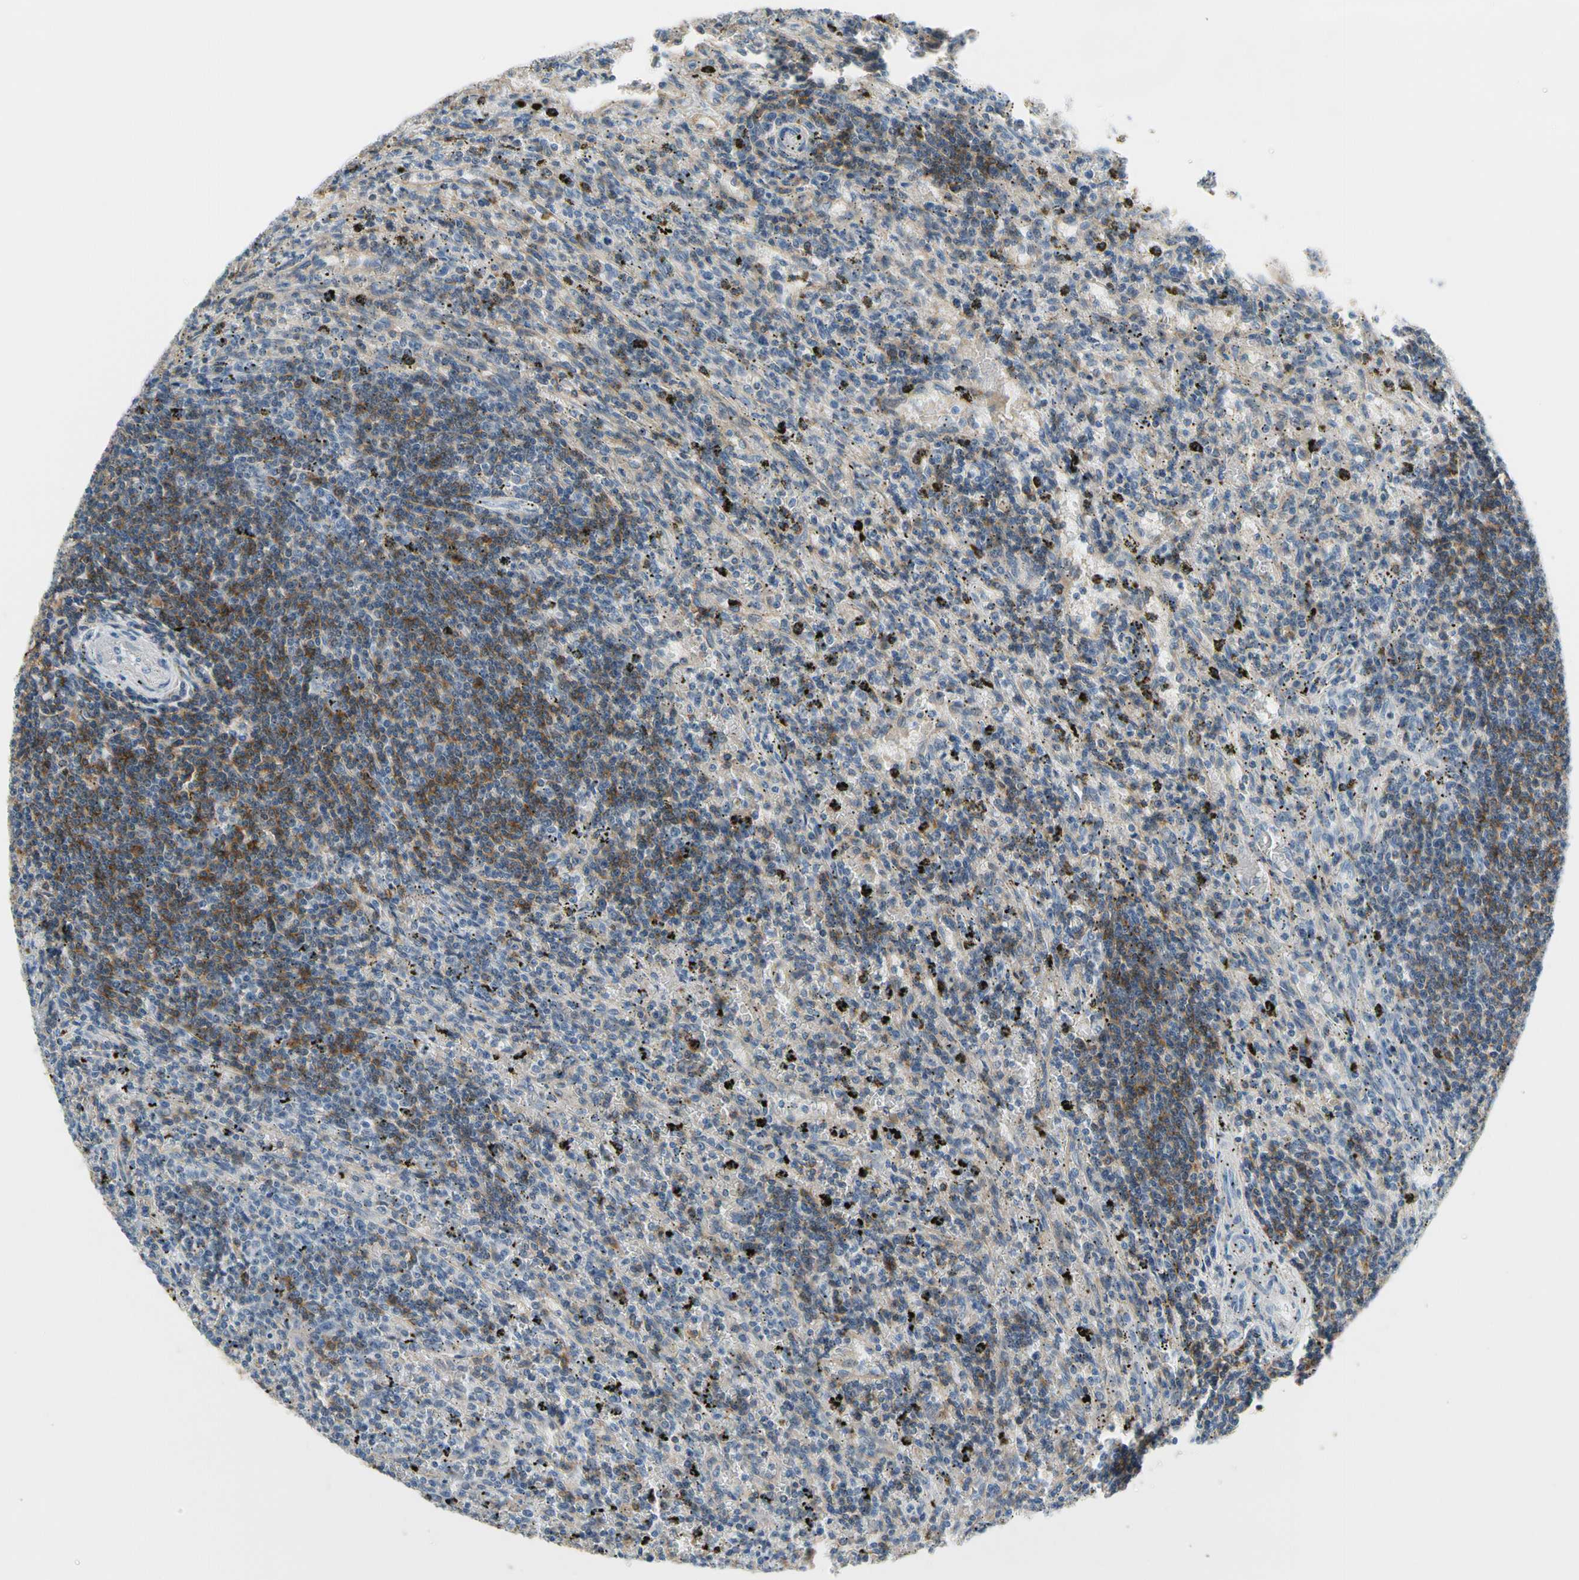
{"staining": {"intensity": "moderate", "quantity": "<25%", "location": "cytoplasmic/membranous"}, "tissue": "lymphoma", "cell_type": "Tumor cells", "image_type": "cancer", "snomed": [{"axis": "morphology", "description": "Malignant lymphoma, non-Hodgkin's type, Low grade"}, {"axis": "topography", "description": "Spleen"}], "caption": "Human malignant lymphoma, non-Hodgkin's type (low-grade) stained for a protein (brown) demonstrates moderate cytoplasmic/membranous positive staining in about <25% of tumor cells.", "gene": "FCER2", "patient": {"sex": "male", "age": 76}}